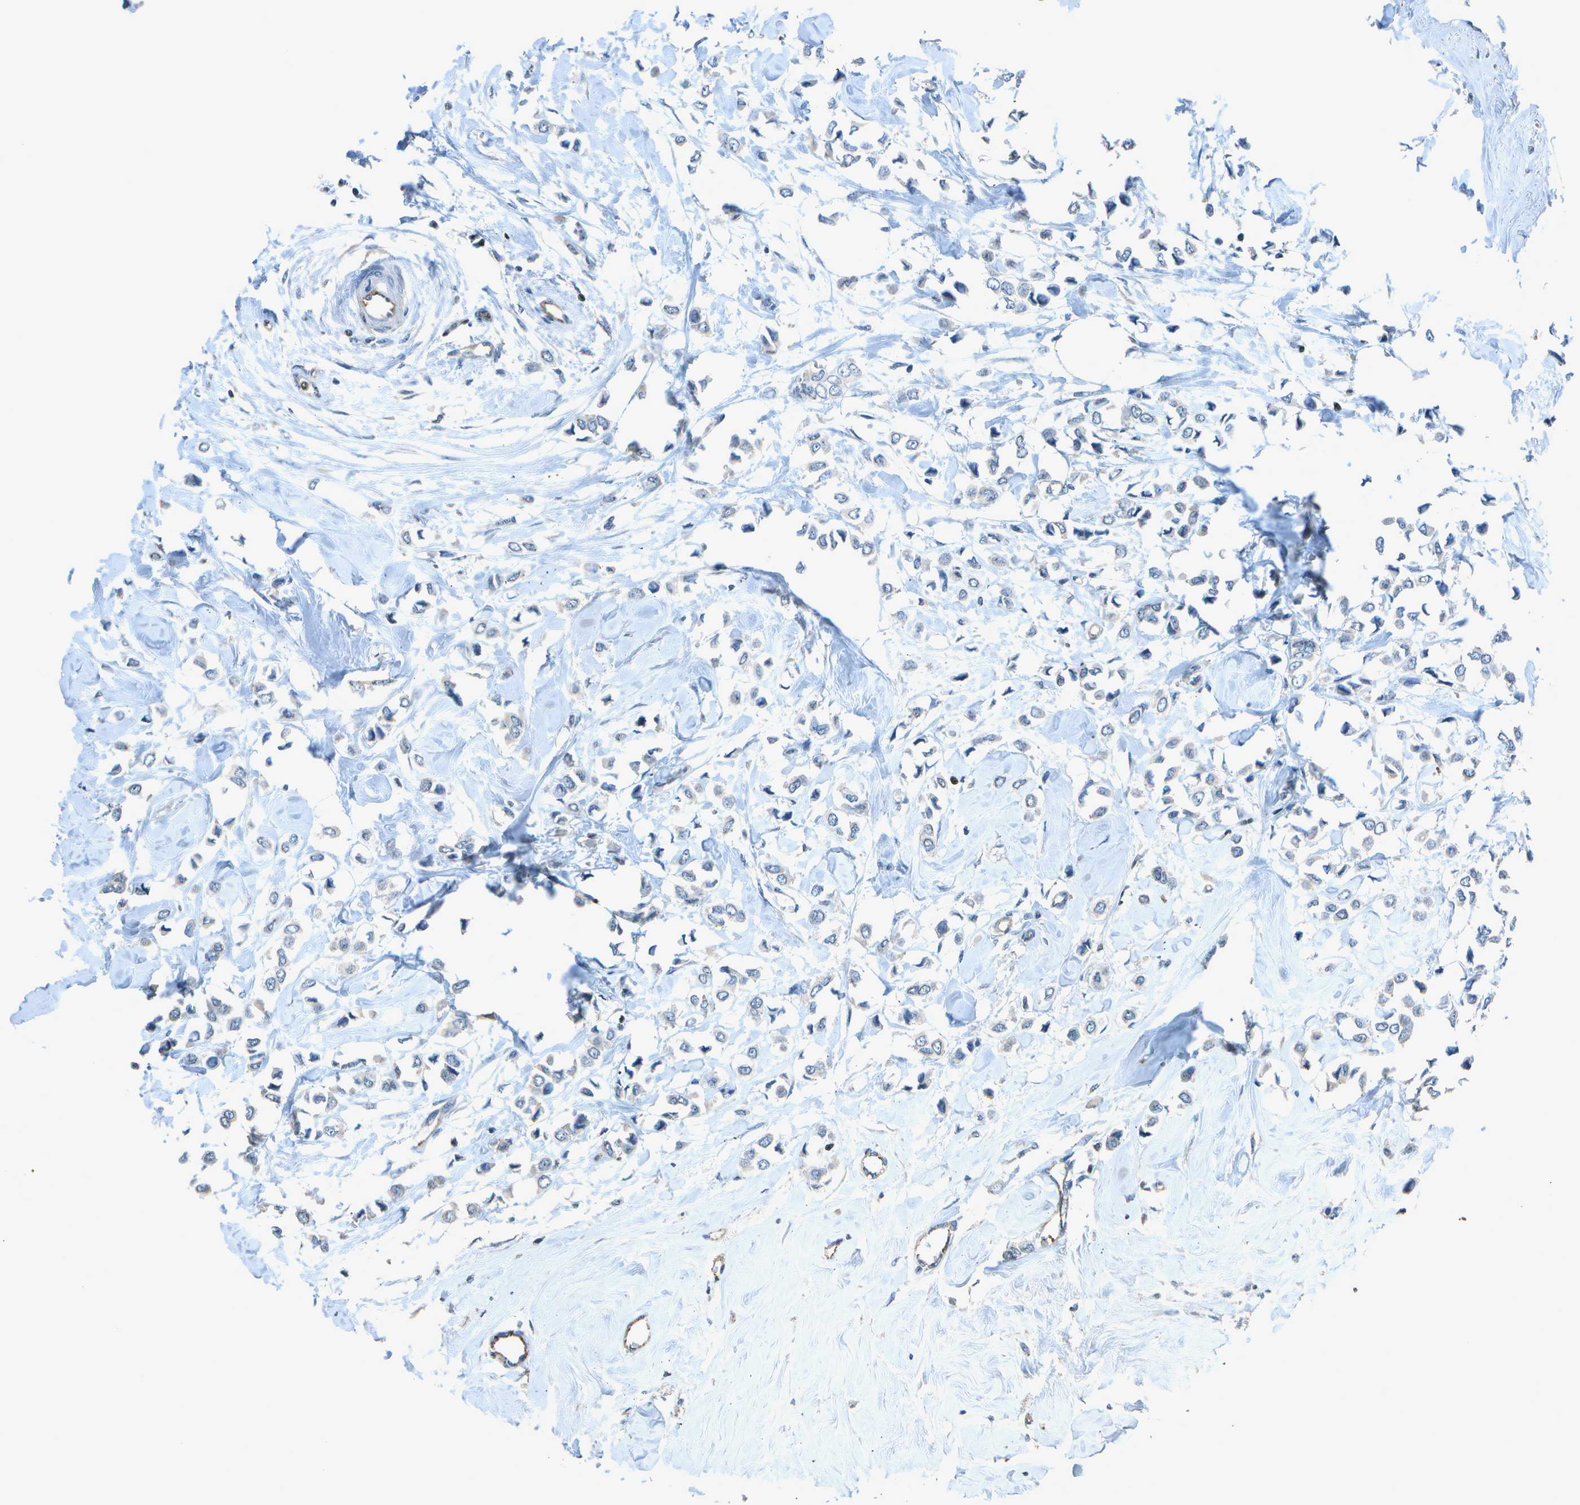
{"staining": {"intensity": "negative", "quantity": "none", "location": "none"}, "tissue": "breast cancer", "cell_type": "Tumor cells", "image_type": "cancer", "snomed": [{"axis": "morphology", "description": "Lobular carcinoma"}, {"axis": "topography", "description": "Breast"}], "caption": "High power microscopy micrograph of an IHC histopathology image of lobular carcinoma (breast), revealing no significant positivity in tumor cells.", "gene": "PDLIM1", "patient": {"sex": "female", "age": 51}}